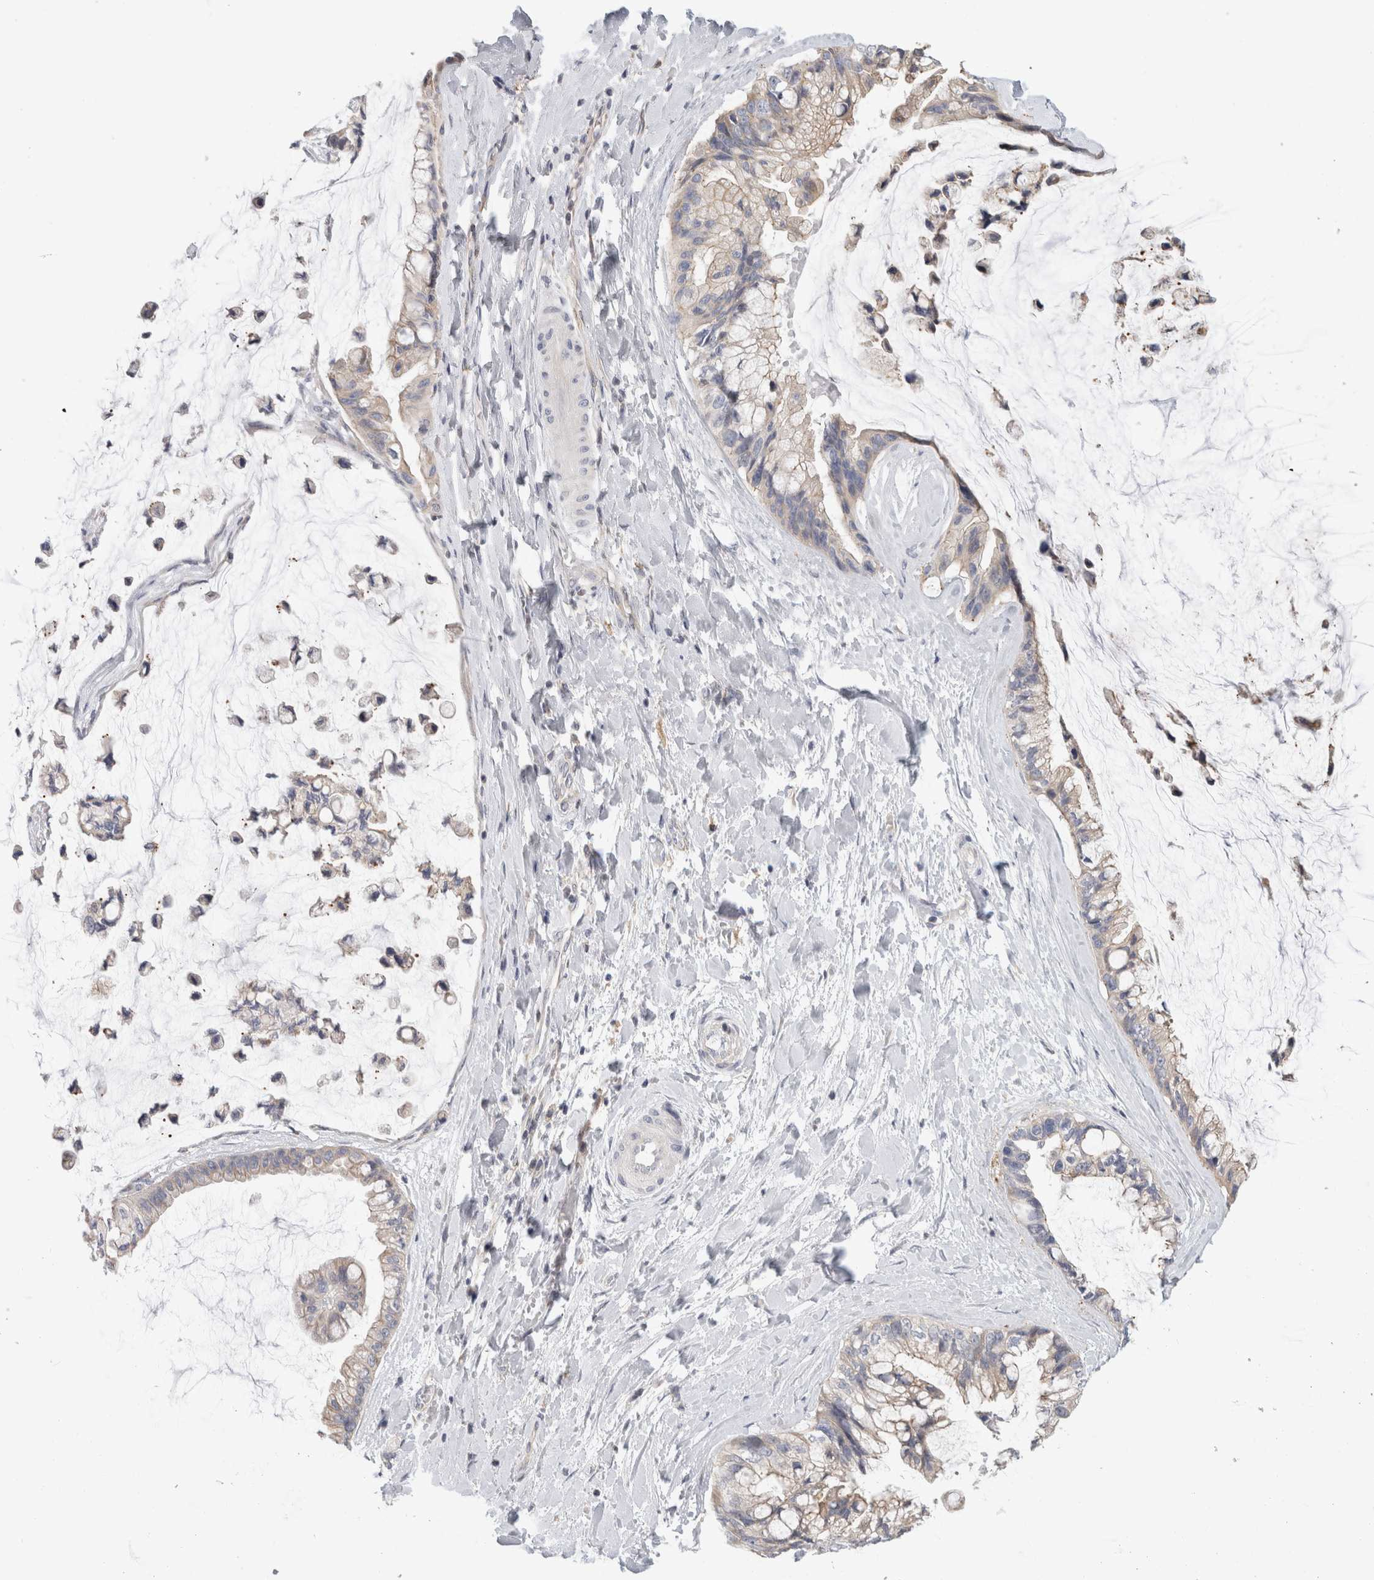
{"staining": {"intensity": "weak", "quantity": "<25%", "location": "cytoplasmic/membranous"}, "tissue": "ovarian cancer", "cell_type": "Tumor cells", "image_type": "cancer", "snomed": [{"axis": "morphology", "description": "Cystadenocarcinoma, mucinous, NOS"}, {"axis": "topography", "description": "Ovary"}], "caption": "Tumor cells are negative for protein expression in human ovarian cancer (mucinous cystadenocarcinoma).", "gene": "SYTL5", "patient": {"sex": "female", "age": 39}}